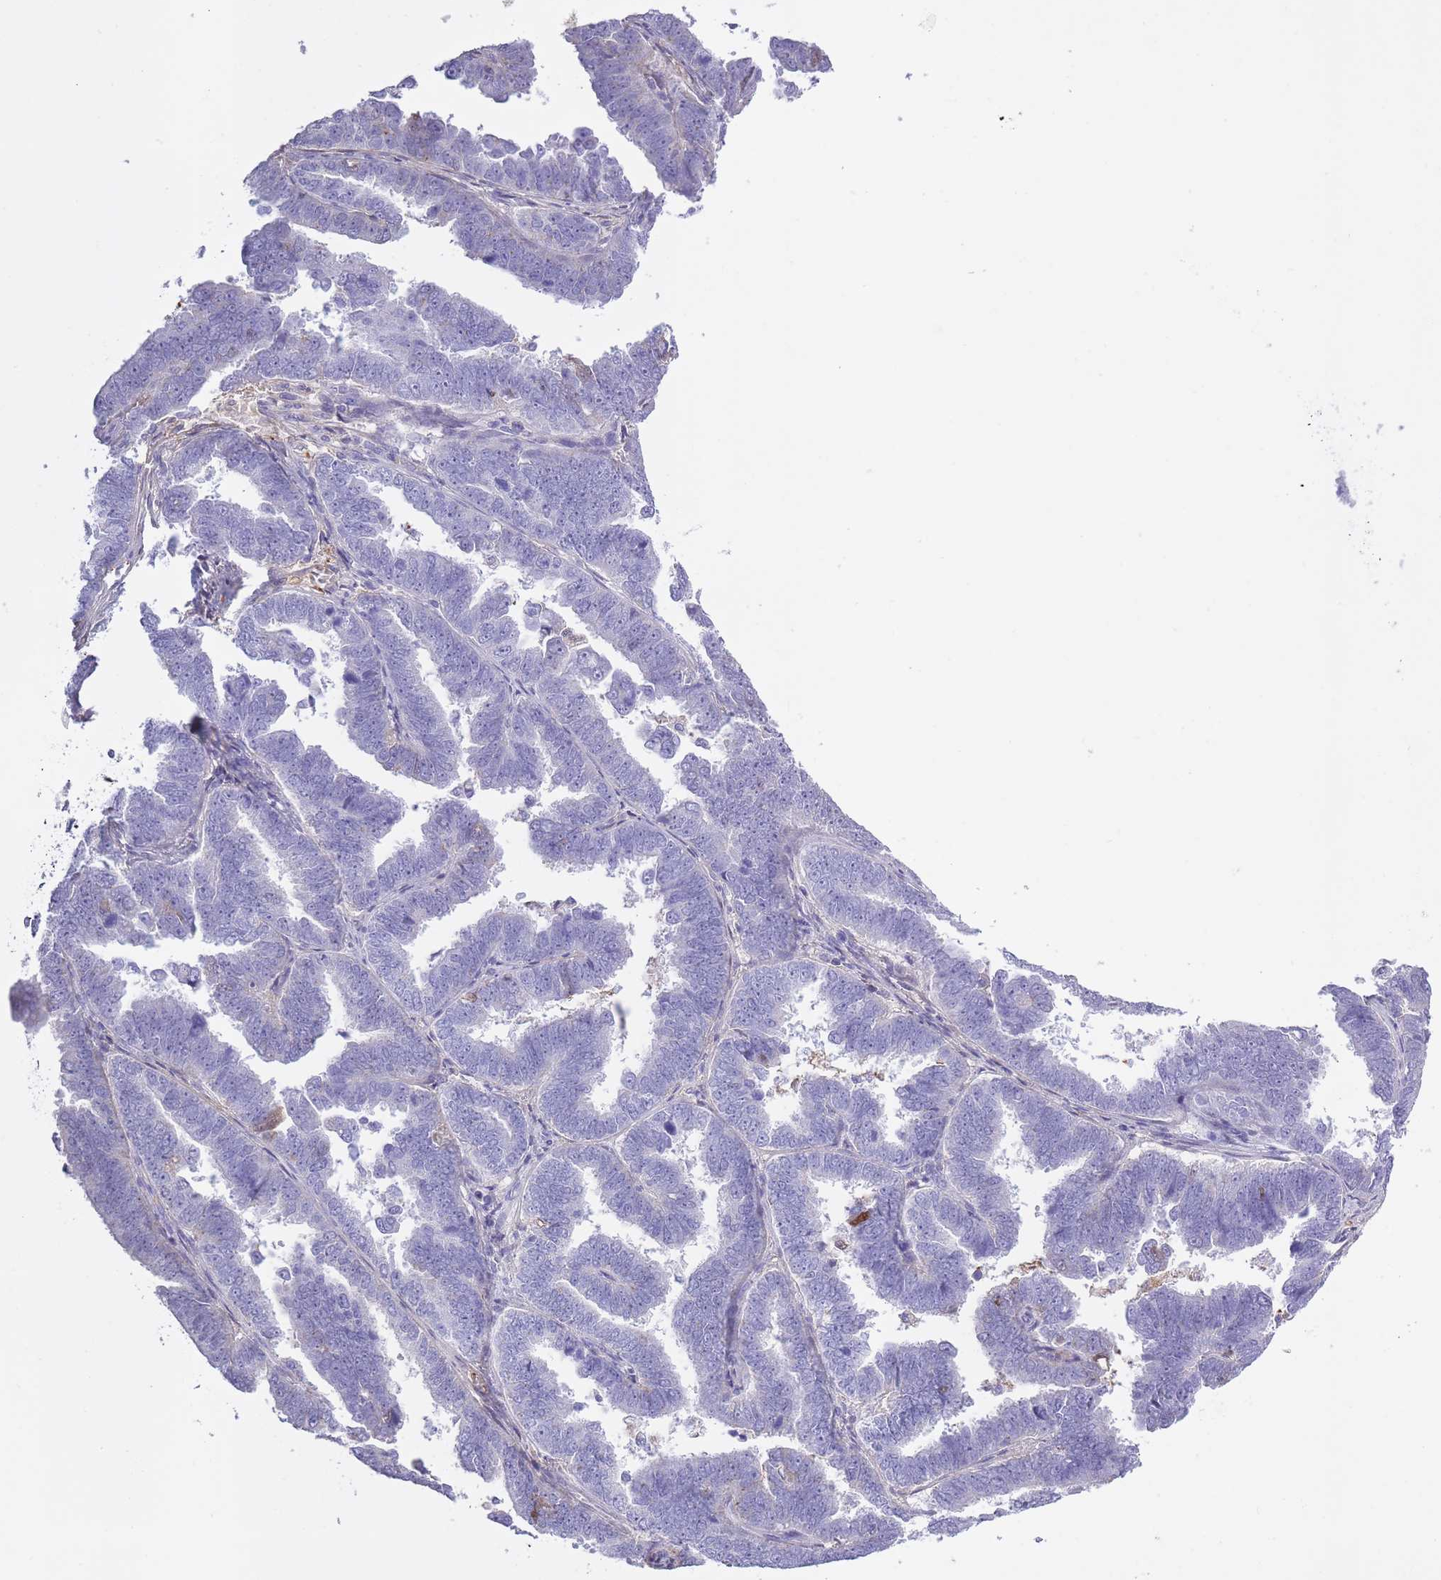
{"staining": {"intensity": "negative", "quantity": "none", "location": "none"}, "tissue": "endometrial cancer", "cell_type": "Tumor cells", "image_type": "cancer", "snomed": [{"axis": "morphology", "description": "Adenocarcinoma, NOS"}, {"axis": "topography", "description": "Endometrium"}], "caption": "High power microscopy histopathology image of an immunohistochemistry (IHC) image of adenocarcinoma (endometrial), revealing no significant expression in tumor cells.", "gene": "AP3S2", "patient": {"sex": "female", "age": 75}}